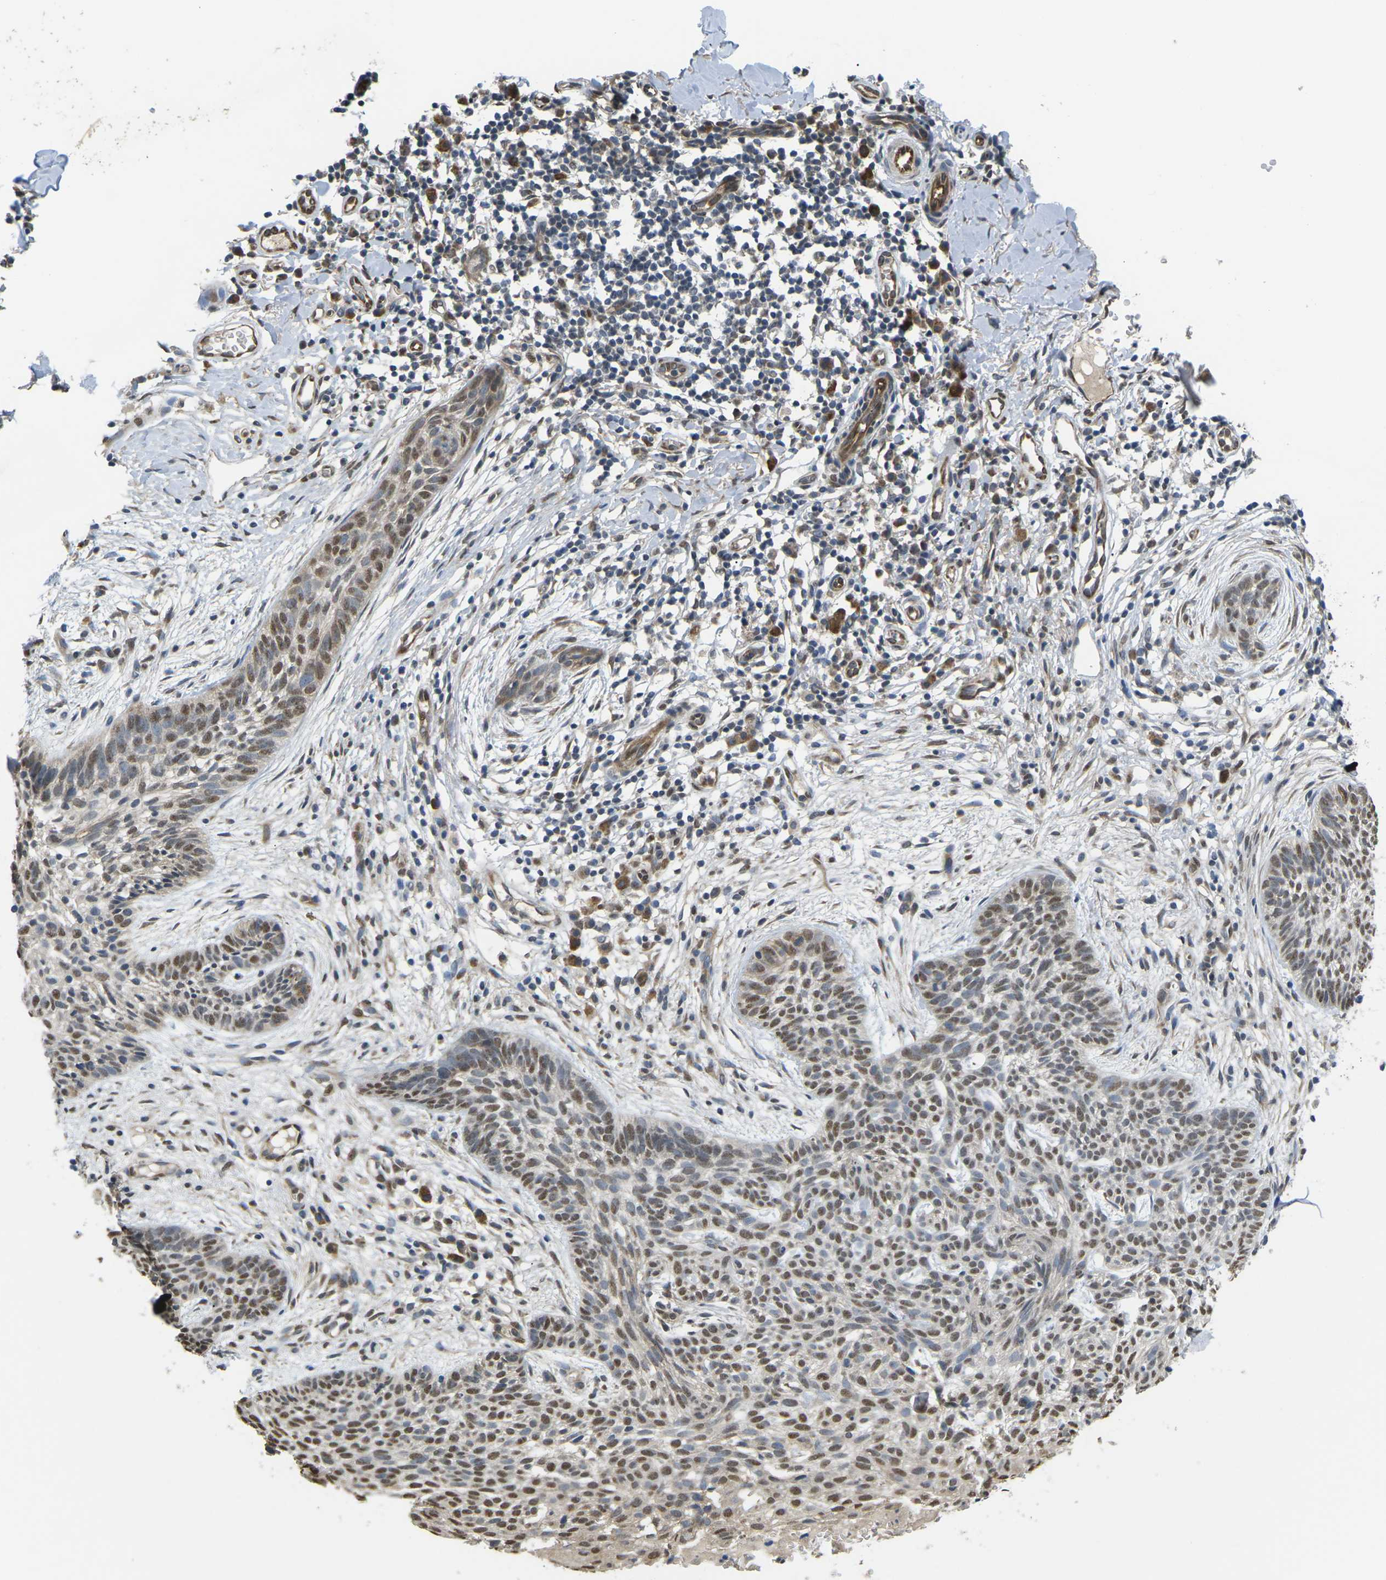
{"staining": {"intensity": "moderate", "quantity": ">75%", "location": "nuclear"}, "tissue": "skin cancer", "cell_type": "Tumor cells", "image_type": "cancer", "snomed": [{"axis": "morphology", "description": "Basal cell carcinoma"}, {"axis": "topography", "description": "Skin"}], "caption": "IHC image of human skin basal cell carcinoma stained for a protein (brown), which reveals medium levels of moderate nuclear staining in approximately >75% of tumor cells.", "gene": "ERBB4", "patient": {"sex": "female", "age": 59}}